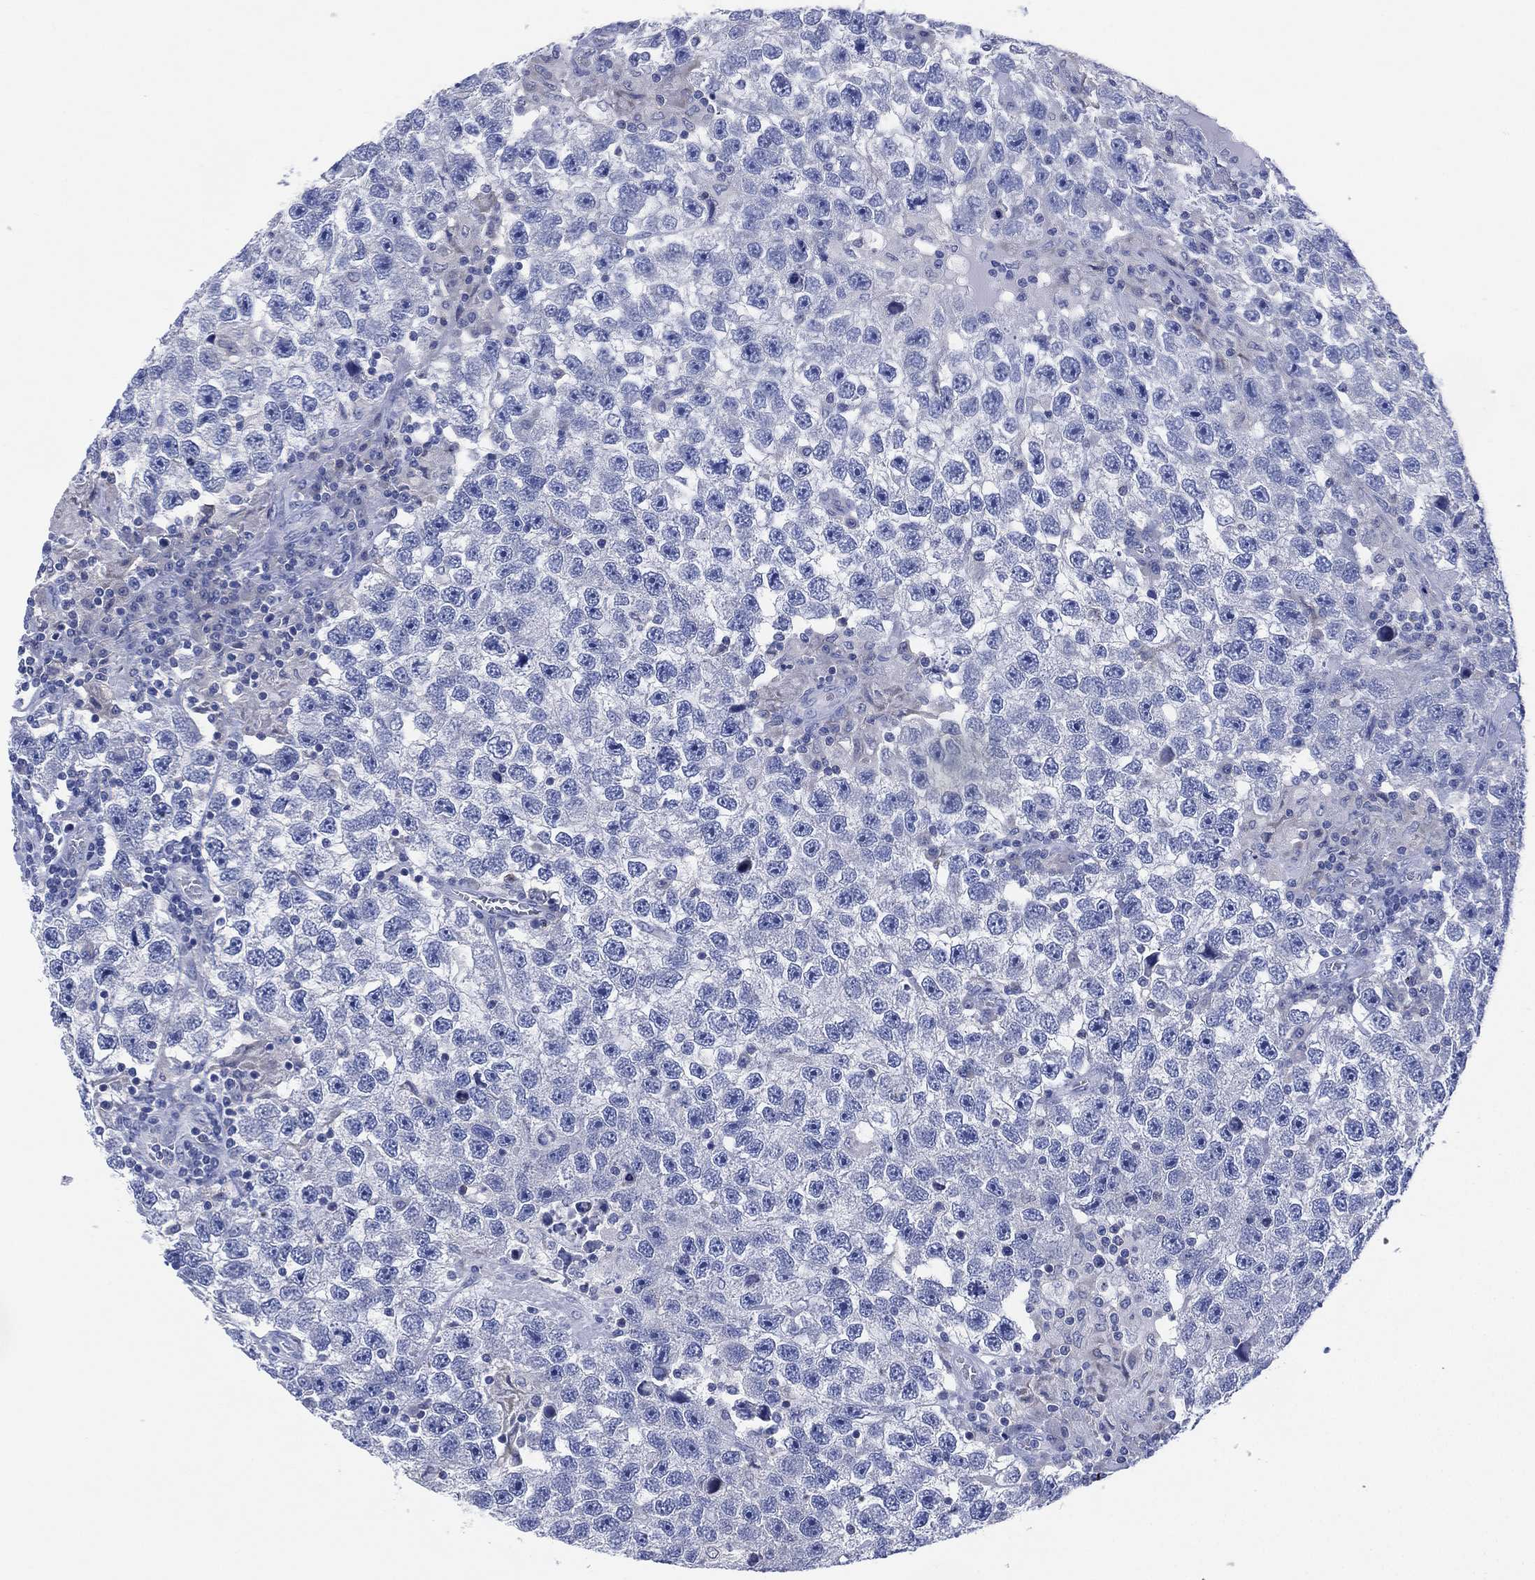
{"staining": {"intensity": "negative", "quantity": "none", "location": "none"}, "tissue": "testis cancer", "cell_type": "Tumor cells", "image_type": "cancer", "snomed": [{"axis": "morphology", "description": "Seminoma, NOS"}, {"axis": "topography", "description": "Testis"}], "caption": "IHC image of seminoma (testis) stained for a protein (brown), which reveals no expression in tumor cells.", "gene": "CHRNA3", "patient": {"sex": "male", "age": 26}}